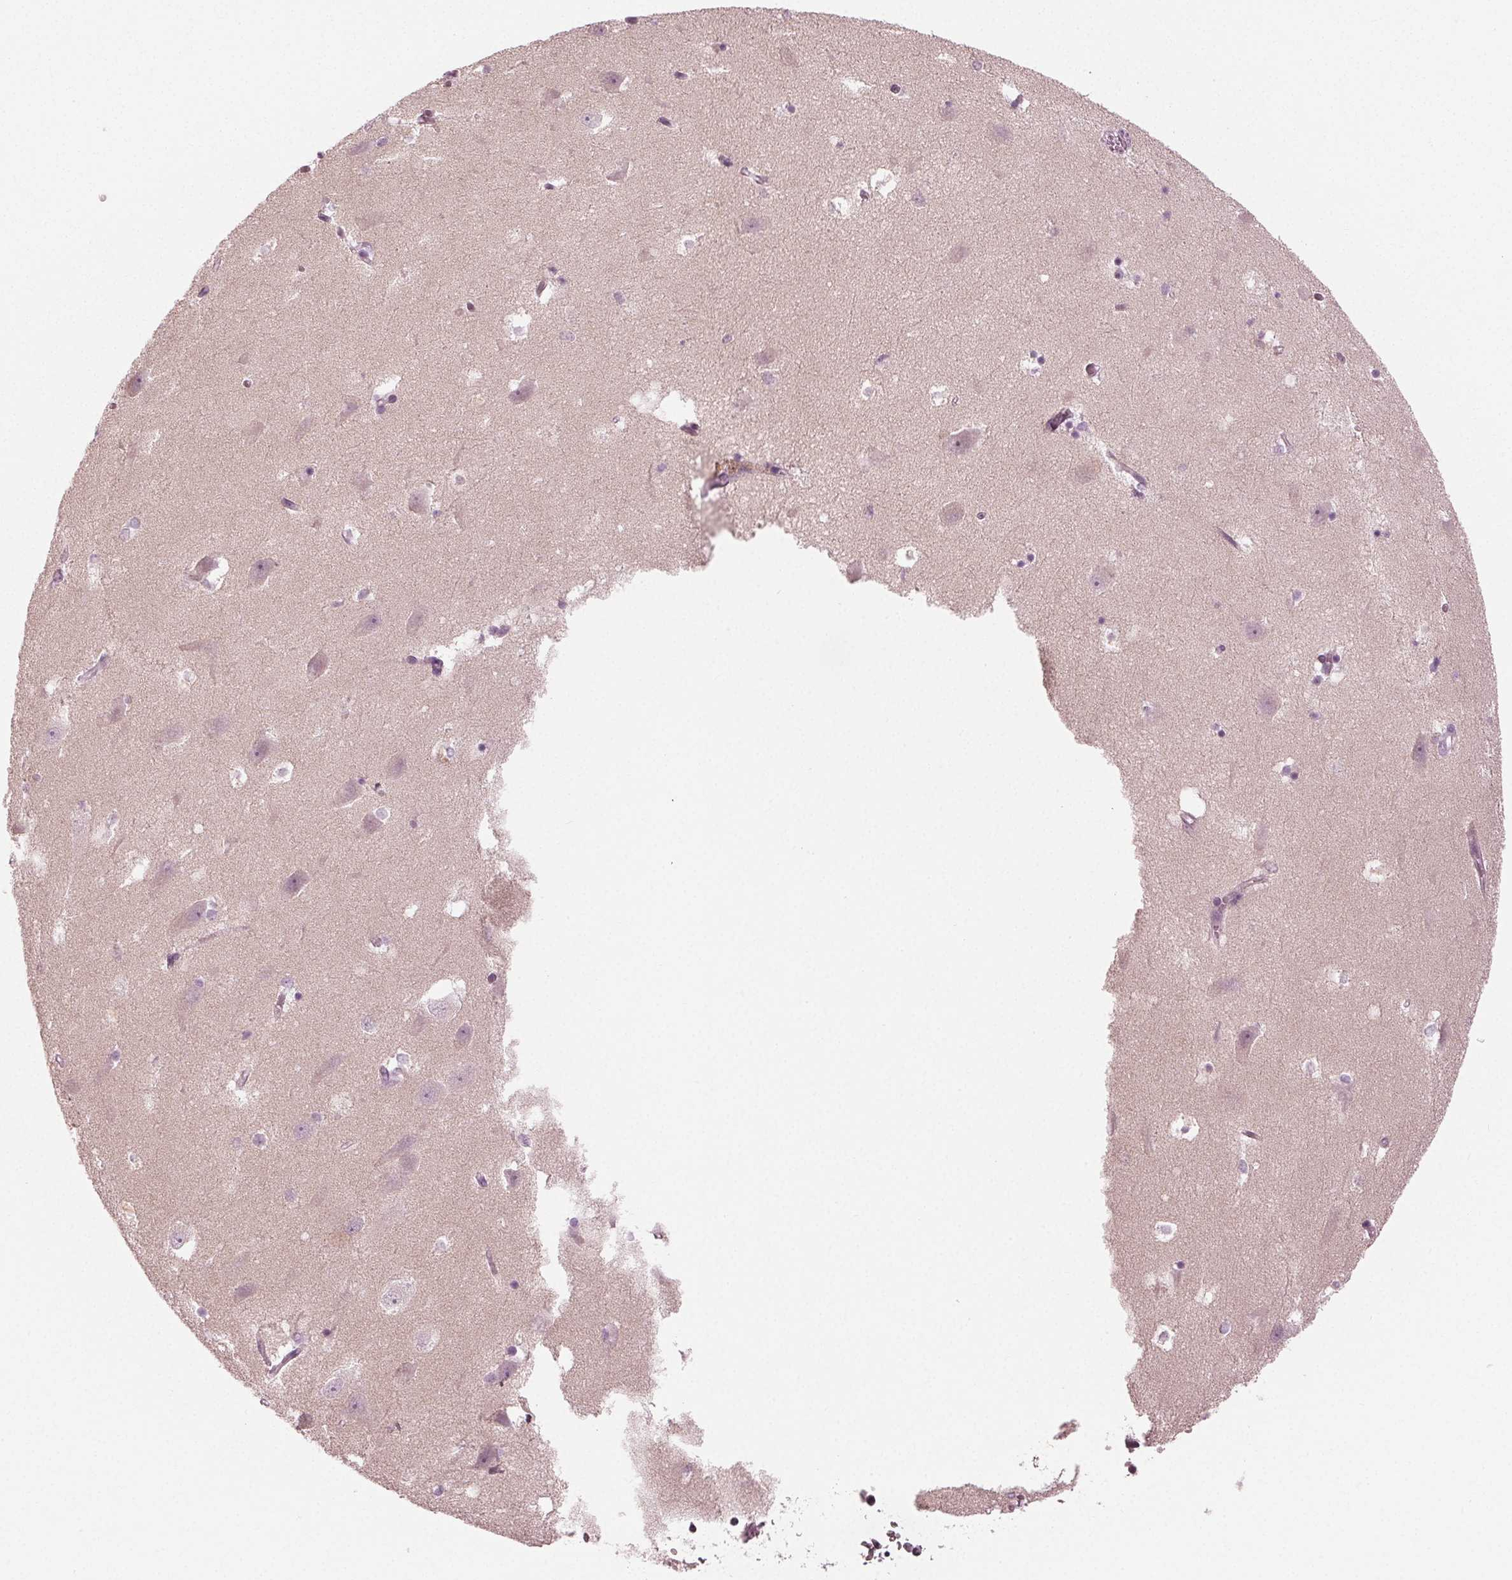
{"staining": {"intensity": "negative", "quantity": "none", "location": "none"}, "tissue": "hippocampus", "cell_type": "Glial cells", "image_type": "normal", "snomed": [{"axis": "morphology", "description": "Normal tissue, NOS"}, {"axis": "topography", "description": "Hippocampus"}], "caption": "A high-resolution photomicrograph shows immunohistochemistry (IHC) staining of benign hippocampus, which exhibits no significant staining in glial cells.", "gene": "PRAP1", "patient": {"sex": "male", "age": 58}}